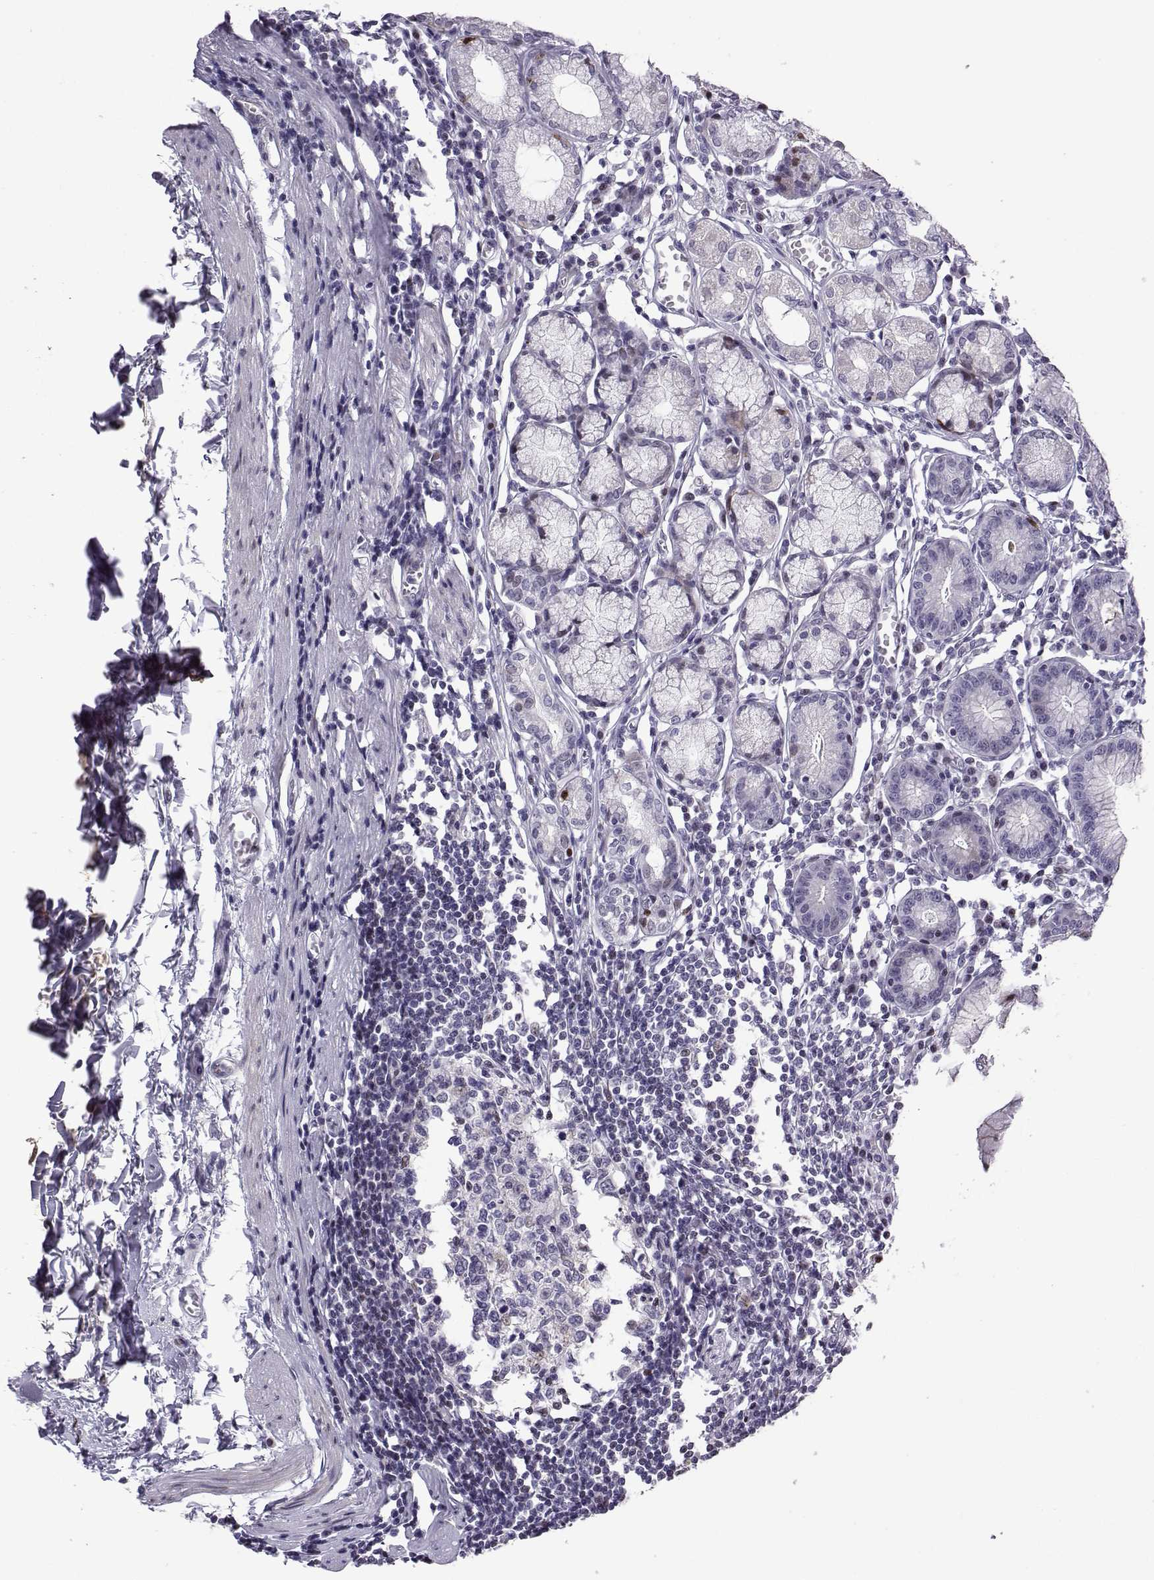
{"staining": {"intensity": "negative", "quantity": "none", "location": "none"}, "tissue": "stomach", "cell_type": "Glandular cells", "image_type": "normal", "snomed": [{"axis": "morphology", "description": "Normal tissue, NOS"}, {"axis": "topography", "description": "Stomach"}], "caption": "This is a micrograph of immunohistochemistry (IHC) staining of benign stomach, which shows no positivity in glandular cells. Brightfield microscopy of immunohistochemistry stained with DAB (brown) and hematoxylin (blue), captured at high magnification.", "gene": "CFAP70", "patient": {"sex": "male", "age": 55}}